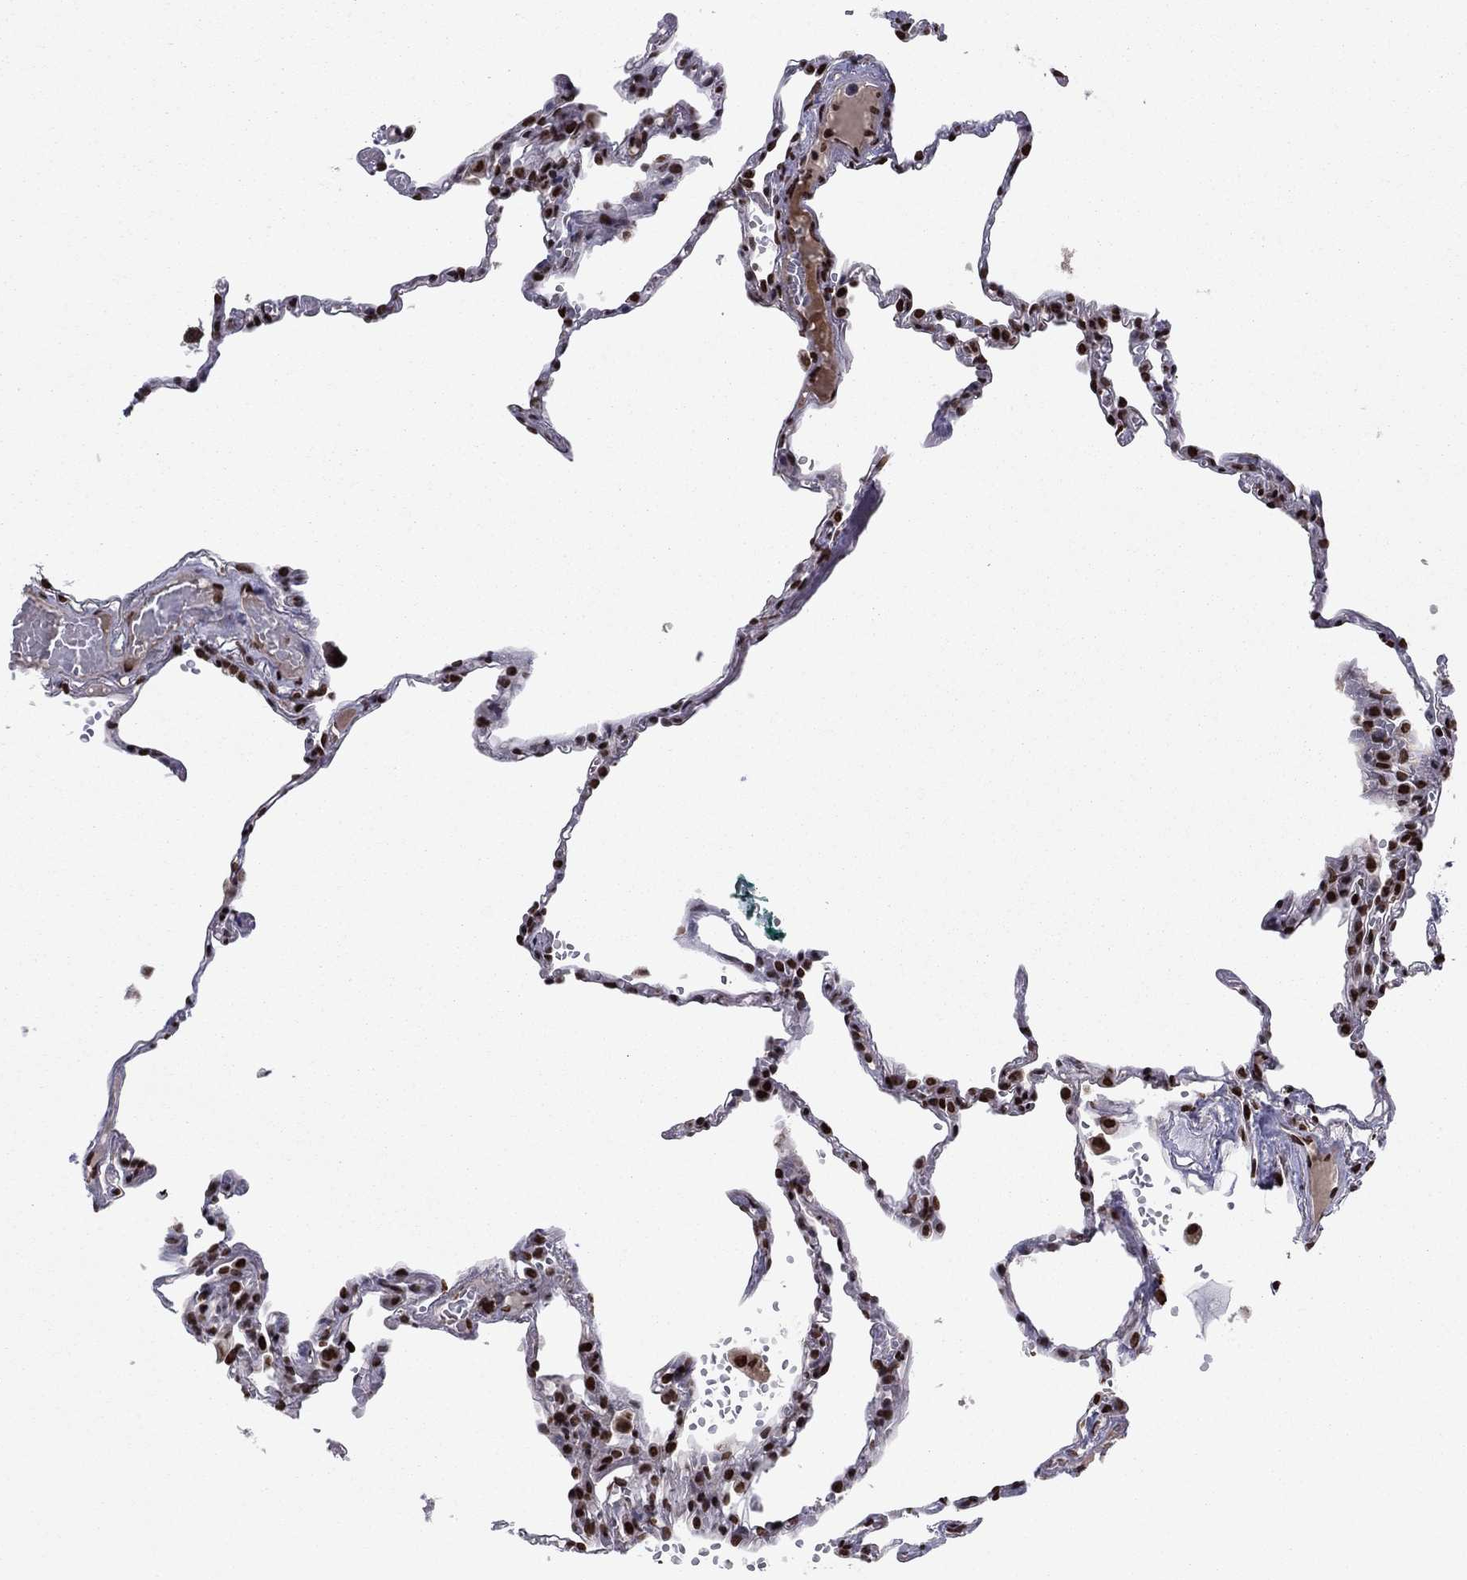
{"staining": {"intensity": "strong", "quantity": ">75%", "location": "nuclear"}, "tissue": "lung", "cell_type": "Alveolar cells", "image_type": "normal", "snomed": [{"axis": "morphology", "description": "Normal tissue, NOS"}, {"axis": "topography", "description": "Lung"}], "caption": "Immunohistochemical staining of unremarkable human lung displays strong nuclear protein staining in about >75% of alveolar cells.", "gene": "USP54", "patient": {"sex": "male", "age": 78}}